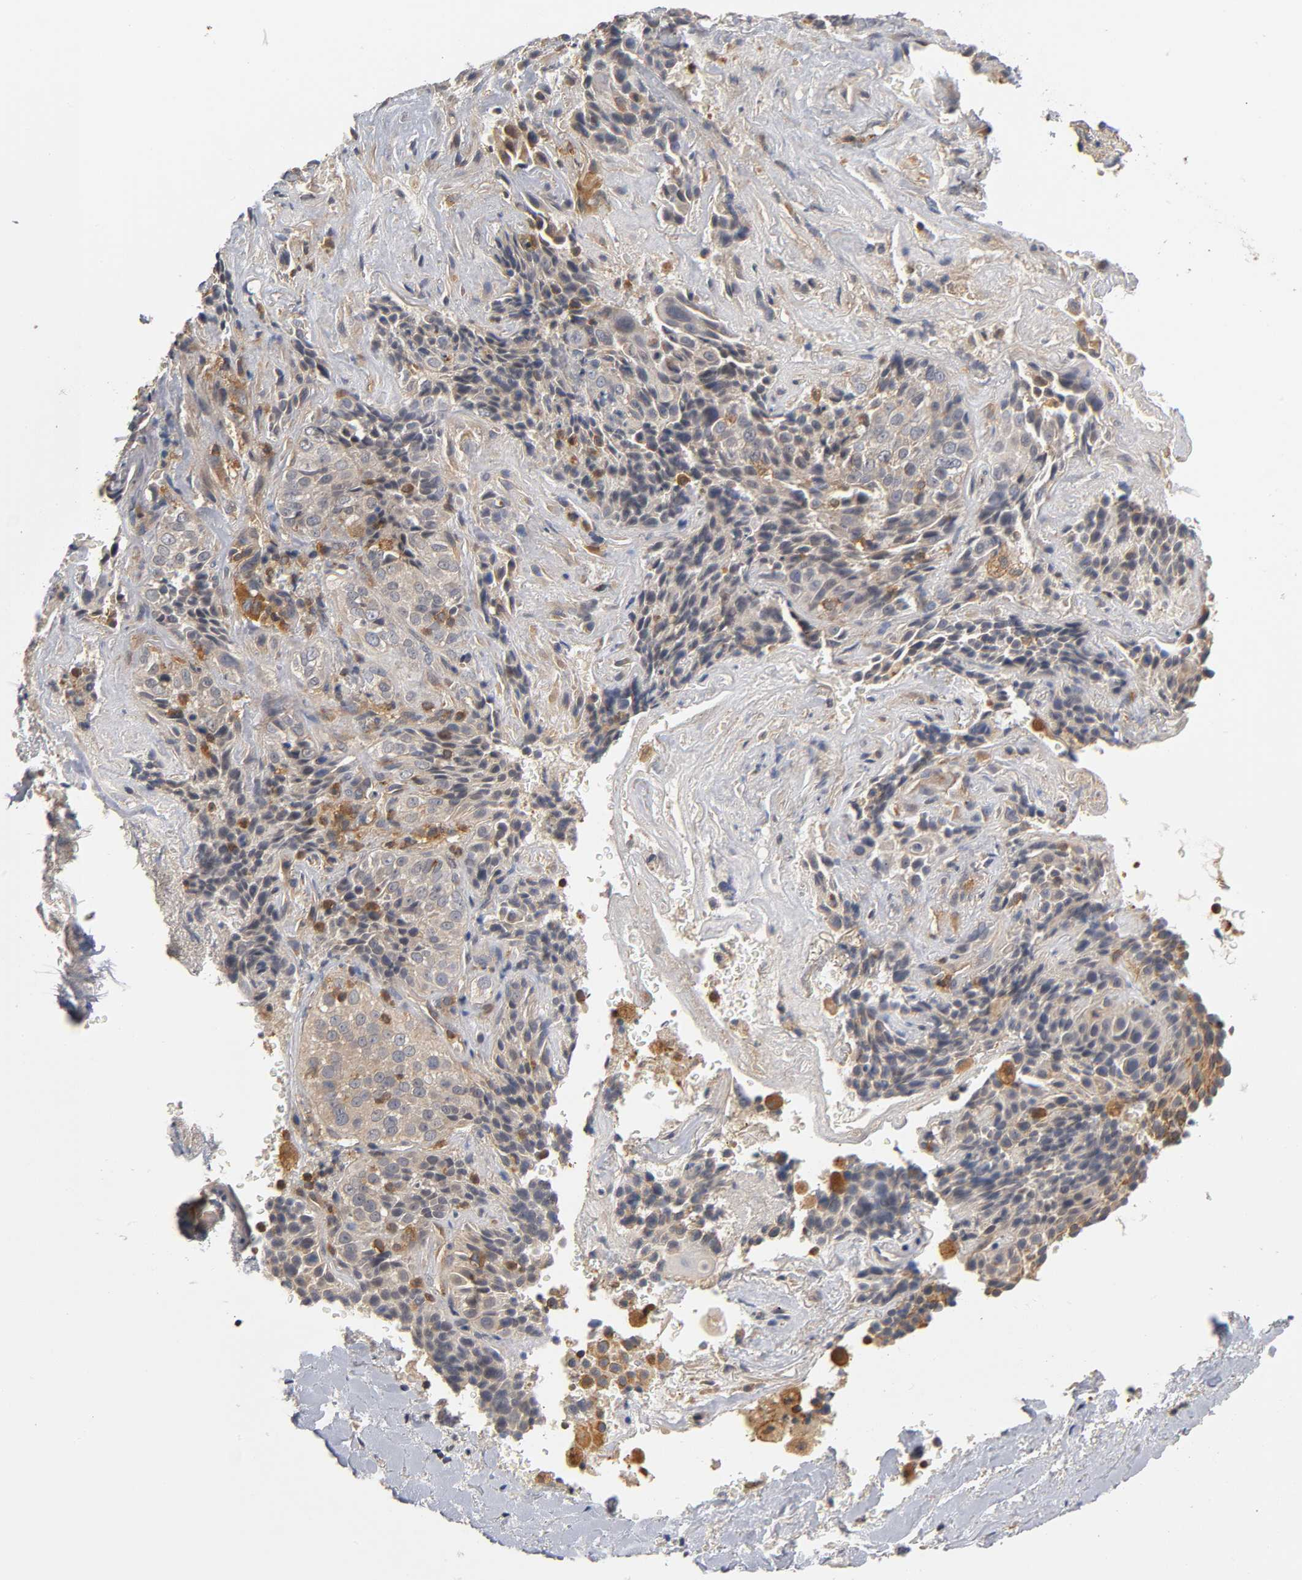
{"staining": {"intensity": "moderate", "quantity": ">75%", "location": "cytoplasmic/membranous"}, "tissue": "lung cancer", "cell_type": "Tumor cells", "image_type": "cancer", "snomed": [{"axis": "morphology", "description": "Squamous cell carcinoma, NOS"}, {"axis": "topography", "description": "Lung"}], "caption": "Immunohistochemical staining of human lung squamous cell carcinoma exhibits moderate cytoplasmic/membranous protein positivity in approximately >75% of tumor cells.", "gene": "ACTR2", "patient": {"sex": "male", "age": 54}}